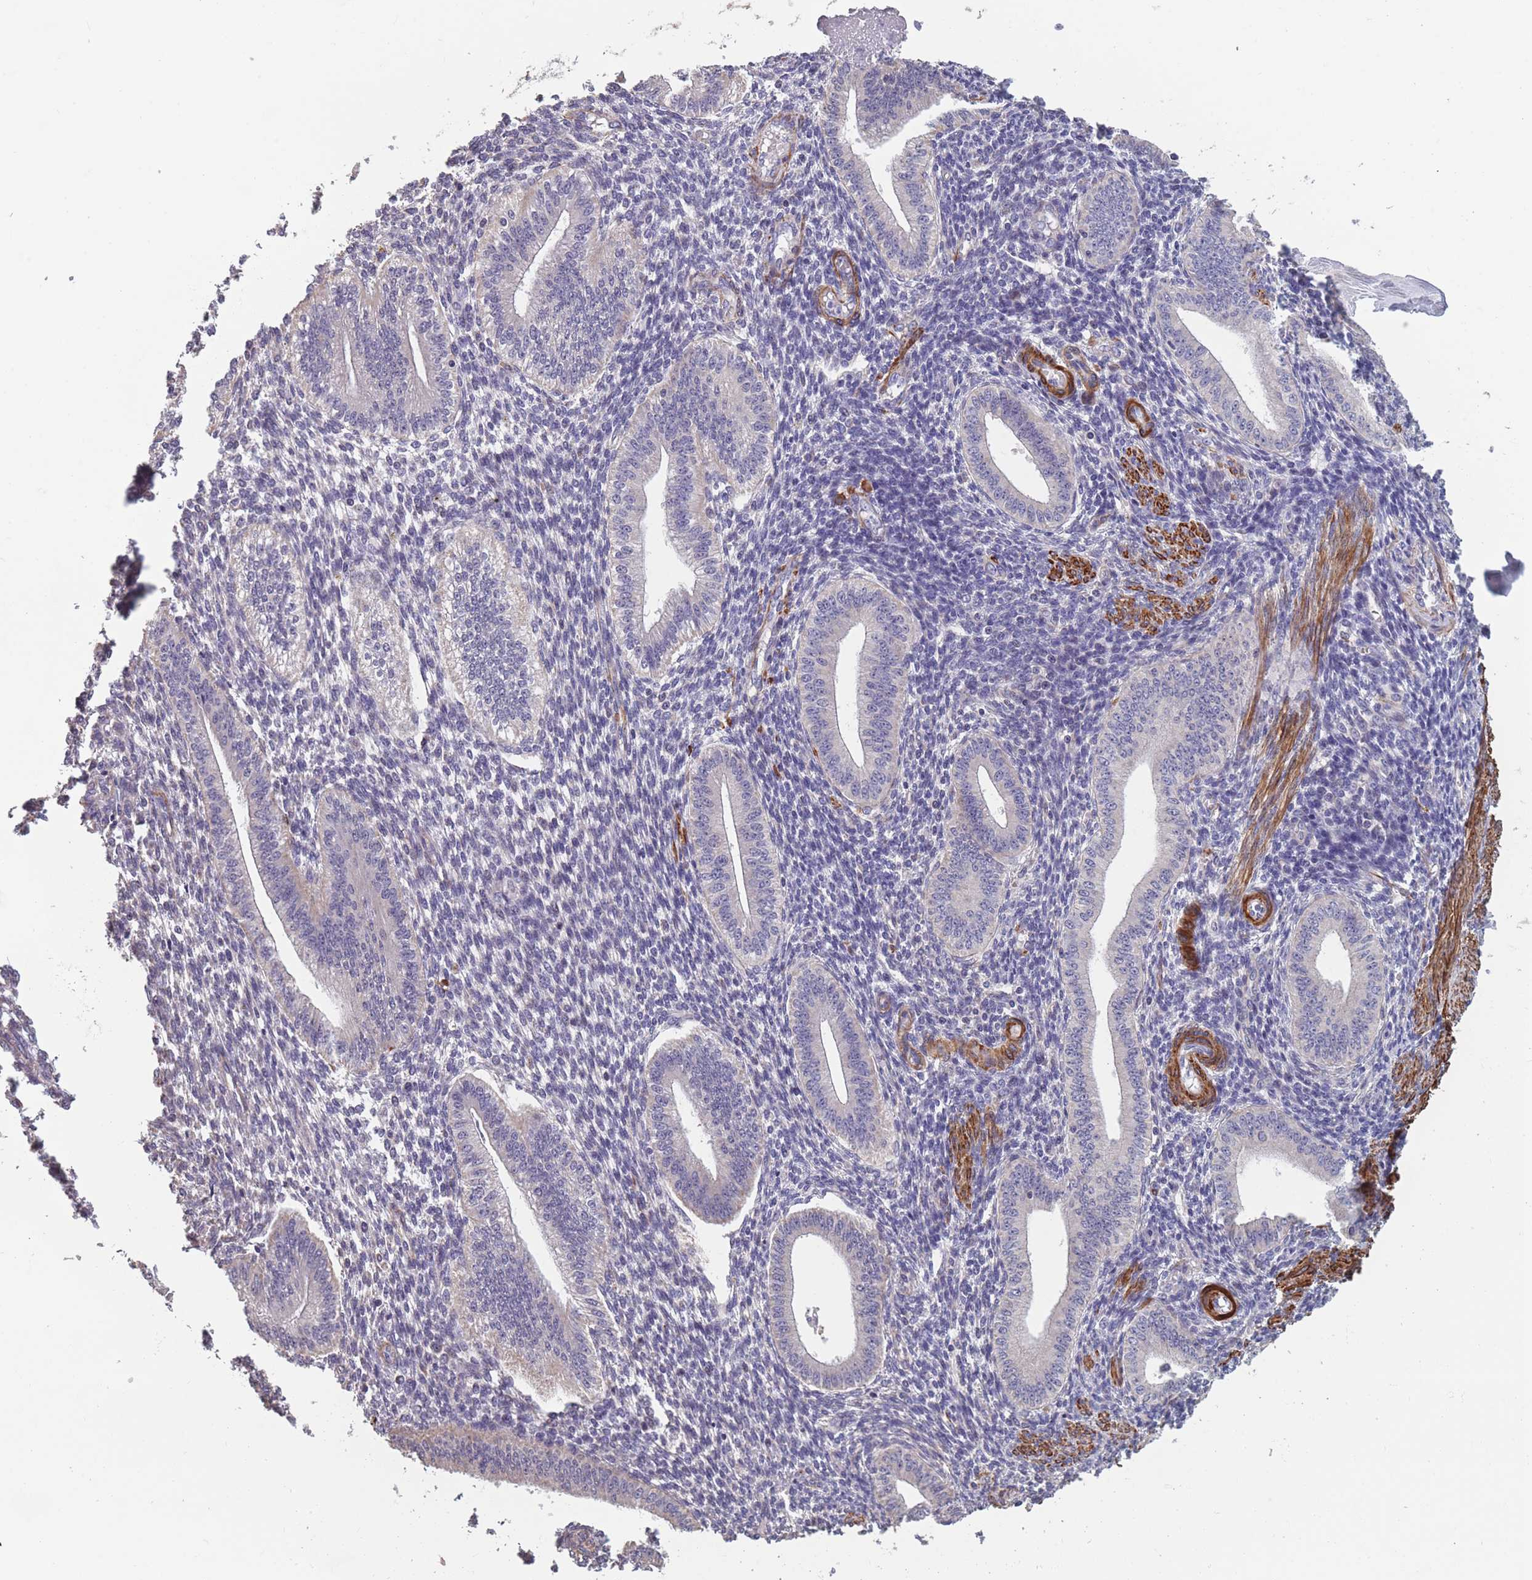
{"staining": {"intensity": "negative", "quantity": "none", "location": "none"}, "tissue": "endometrium", "cell_type": "Cells in endometrial stroma", "image_type": "normal", "snomed": [{"axis": "morphology", "description": "Normal tissue, NOS"}, {"axis": "topography", "description": "Endometrium"}], "caption": "This is a histopathology image of immunohistochemistry (IHC) staining of normal endometrium, which shows no expression in cells in endometrial stroma.", "gene": "TOMM40L", "patient": {"sex": "female", "age": 34}}